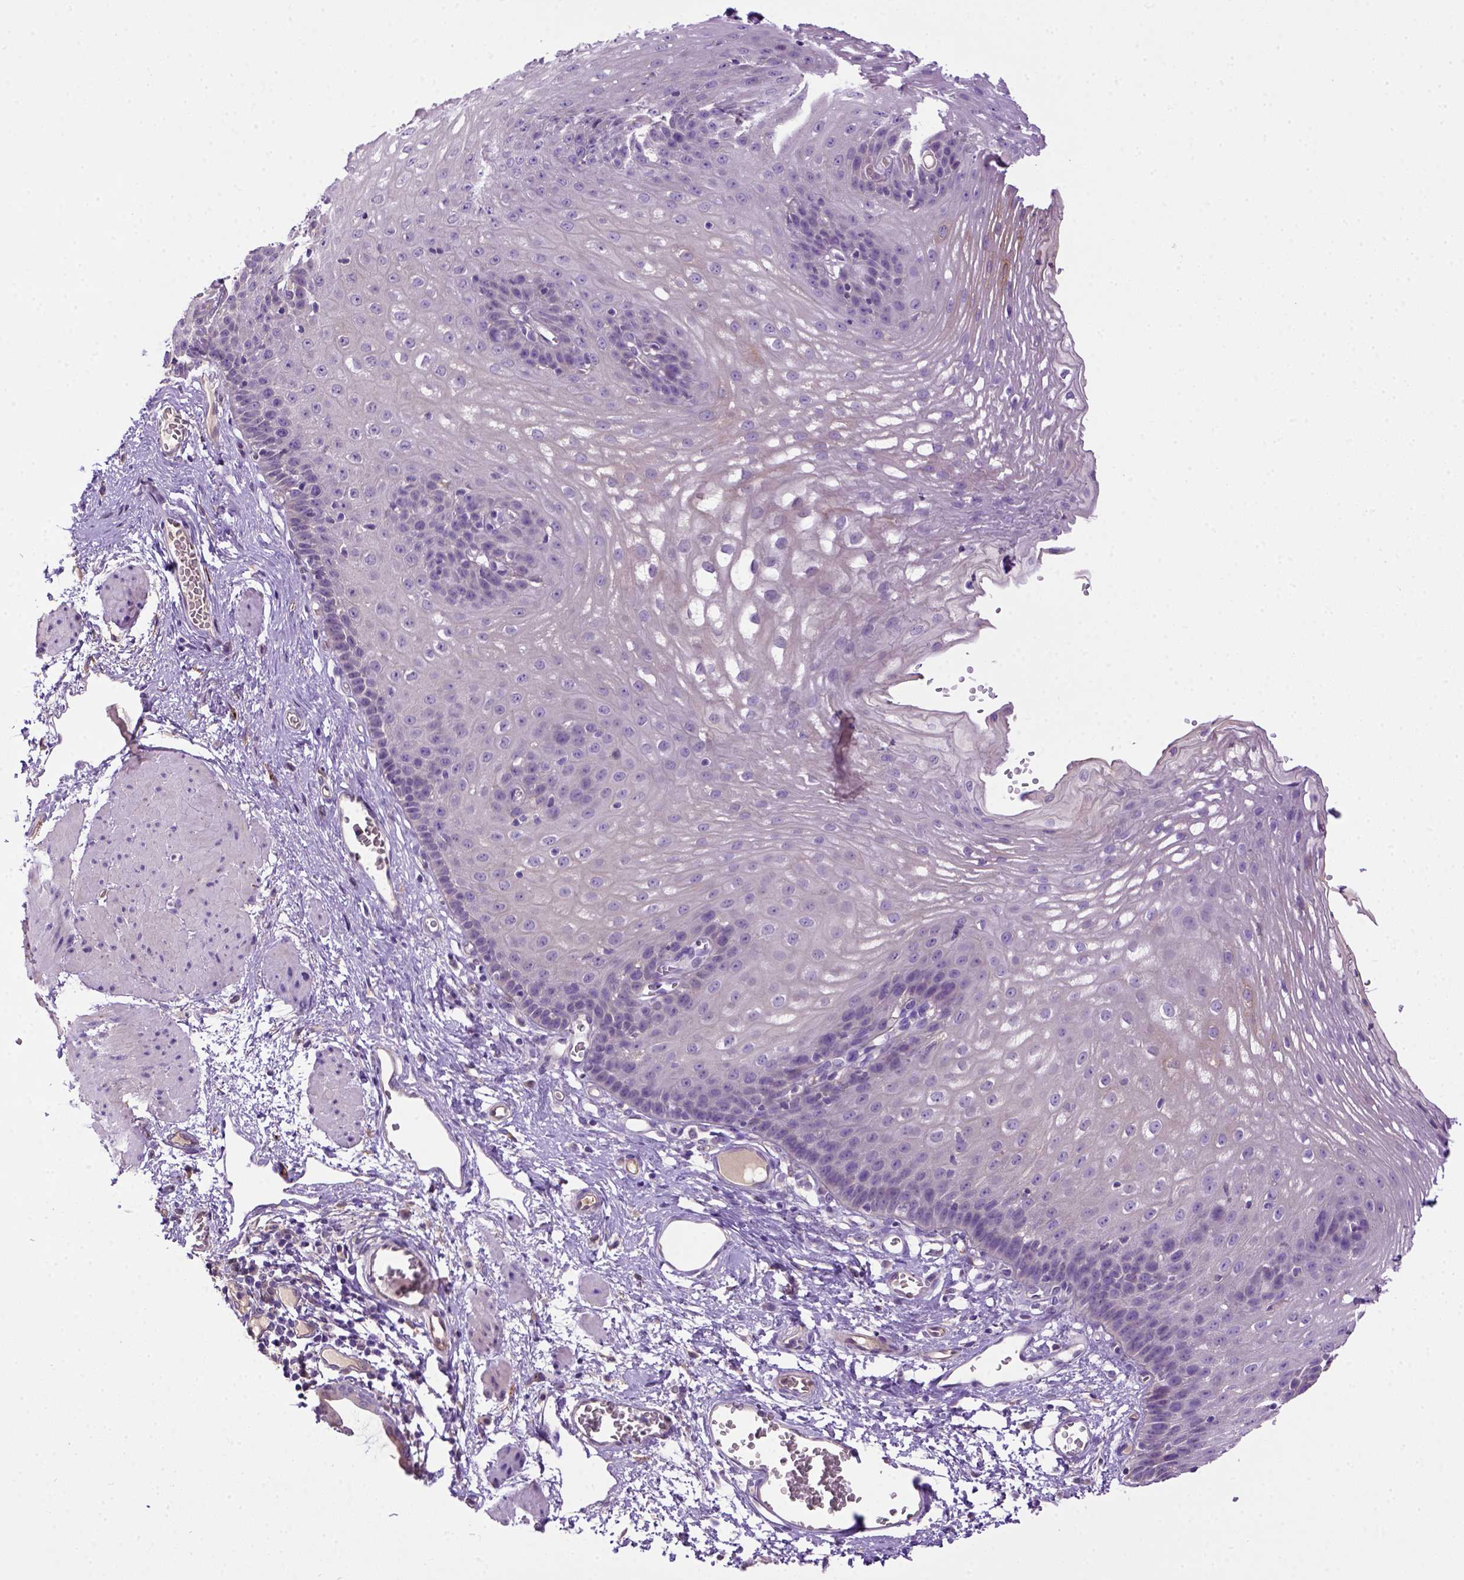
{"staining": {"intensity": "moderate", "quantity": "<25%", "location": "cytoplasmic/membranous"}, "tissue": "esophagus", "cell_type": "Squamous epithelial cells", "image_type": "normal", "snomed": [{"axis": "morphology", "description": "Normal tissue, NOS"}, {"axis": "topography", "description": "Esophagus"}], "caption": "Squamous epithelial cells exhibit low levels of moderate cytoplasmic/membranous expression in approximately <25% of cells in benign esophagus.", "gene": "DEPDC1B", "patient": {"sex": "male", "age": 72}}